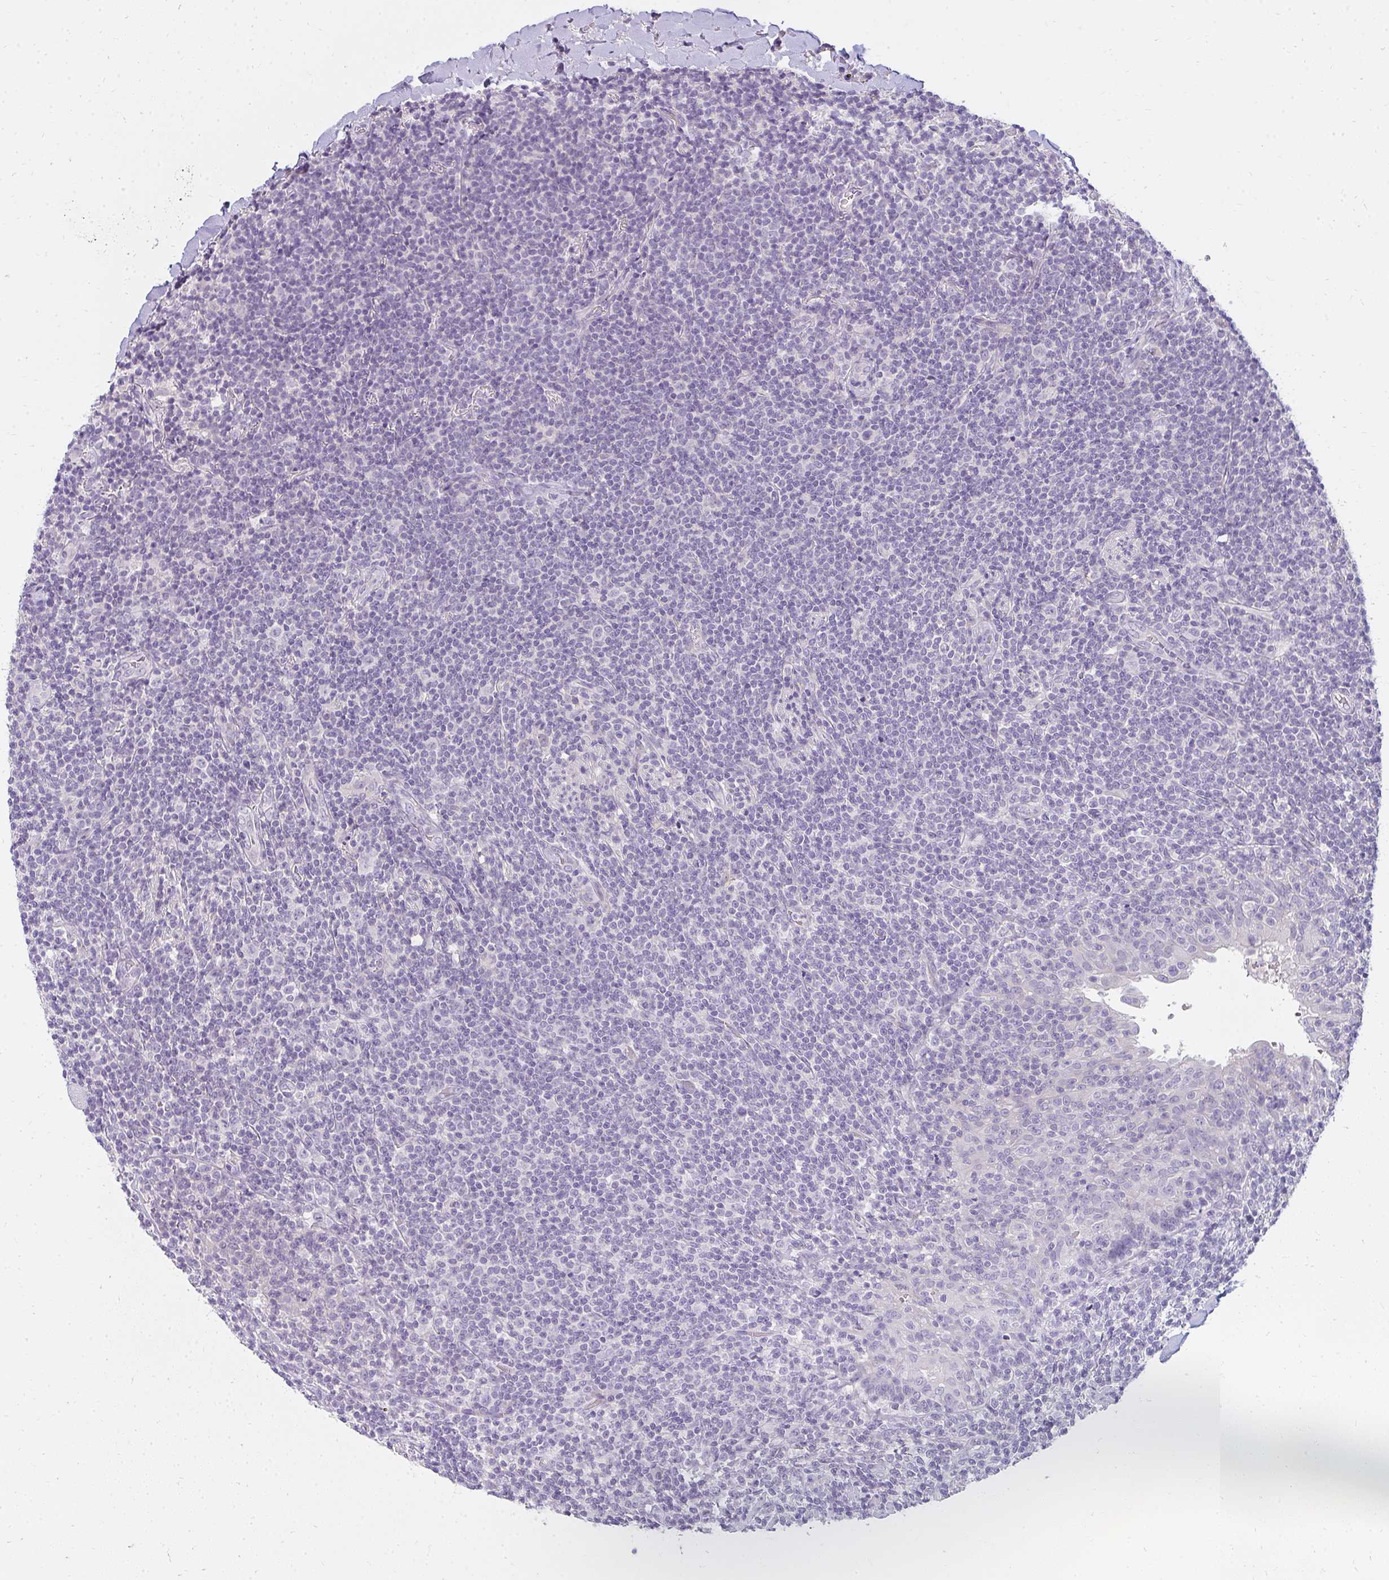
{"staining": {"intensity": "negative", "quantity": "none", "location": "none"}, "tissue": "lymphoma", "cell_type": "Tumor cells", "image_type": "cancer", "snomed": [{"axis": "morphology", "description": "Malignant lymphoma, non-Hodgkin's type, Low grade"}, {"axis": "topography", "description": "Lung"}], "caption": "High magnification brightfield microscopy of lymphoma stained with DAB (3,3'-diaminobenzidine) (brown) and counterstained with hematoxylin (blue): tumor cells show no significant positivity. The staining is performed using DAB brown chromogen with nuclei counter-stained in using hematoxylin.", "gene": "PPP1R3G", "patient": {"sex": "female", "age": 71}}